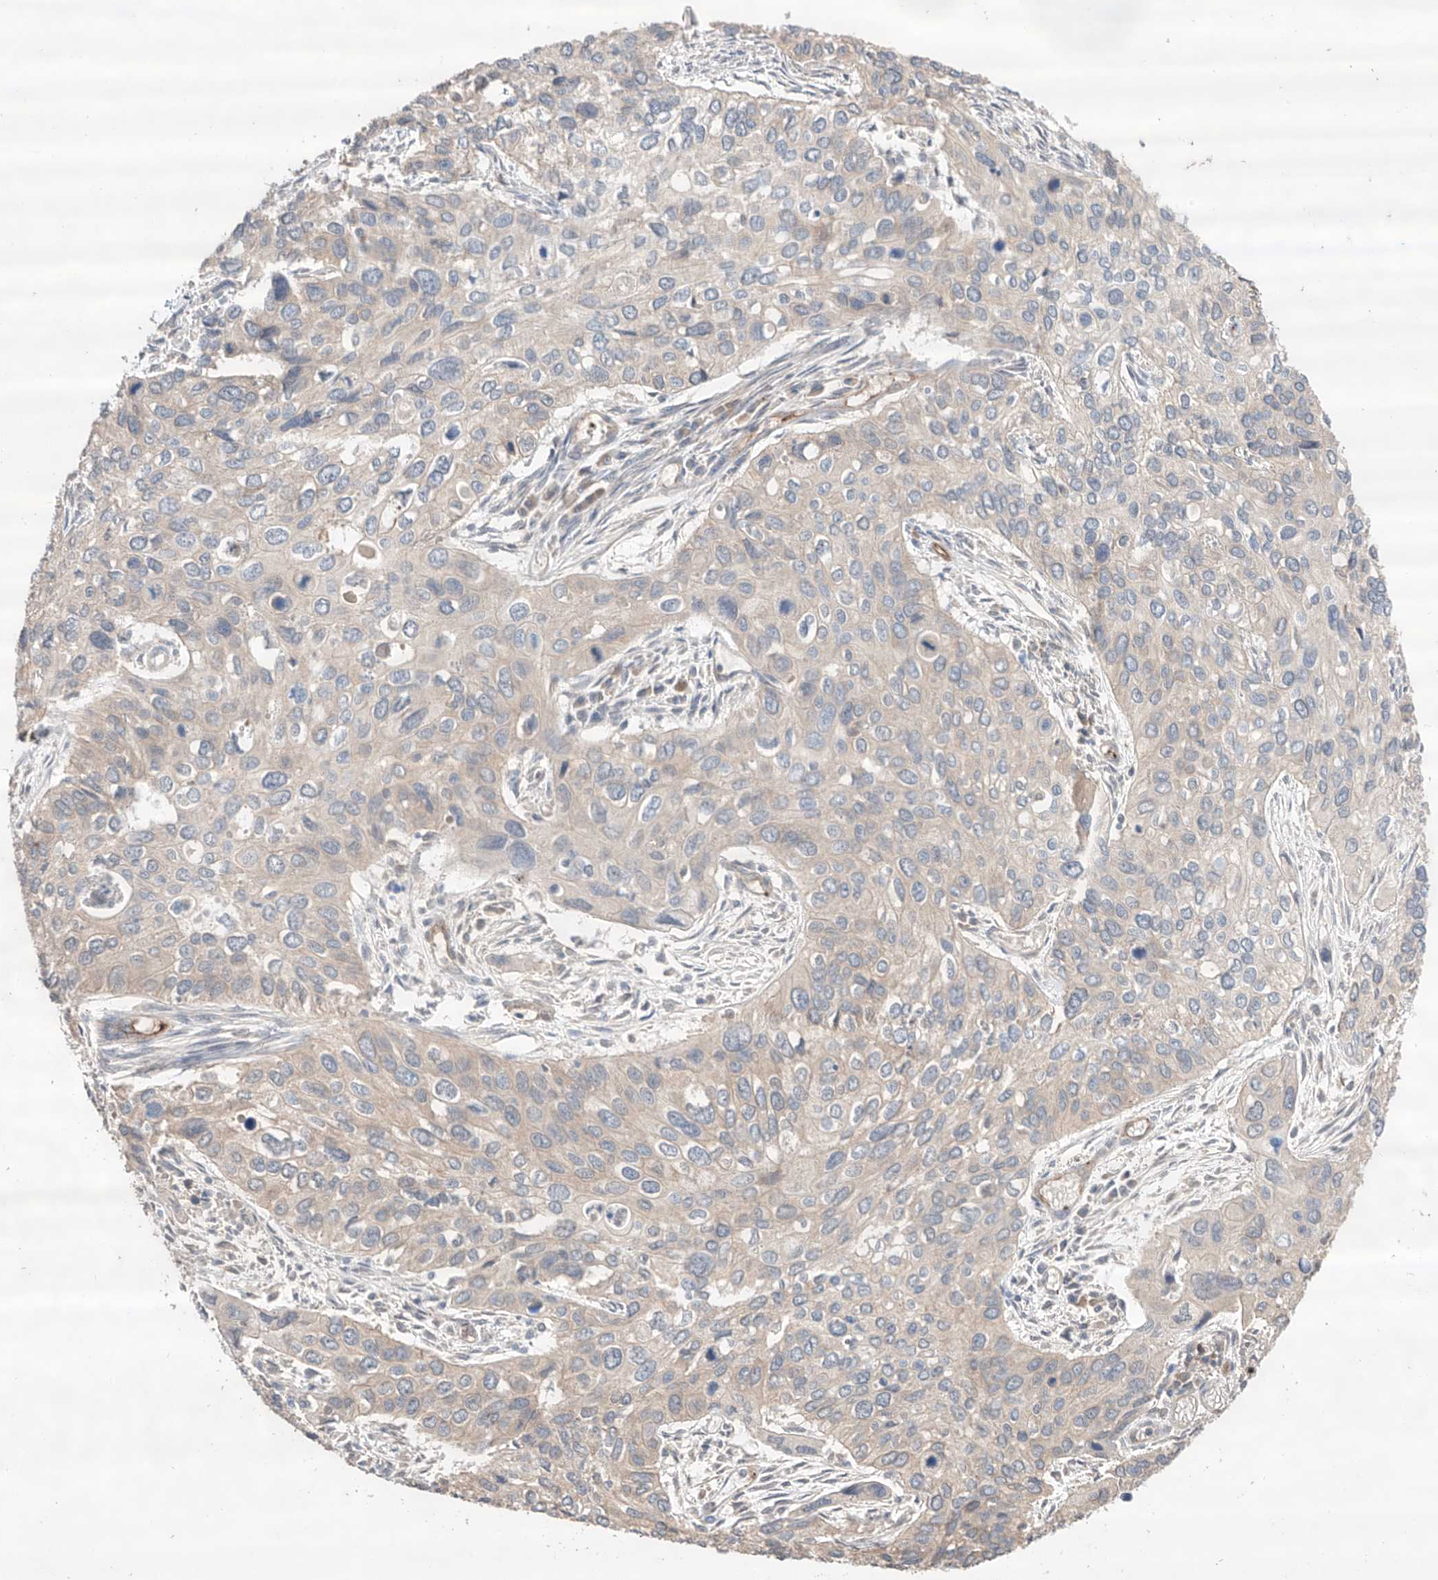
{"staining": {"intensity": "negative", "quantity": "none", "location": "none"}, "tissue": "cervical cancer", "cell_type": "Tumor cells", "image_type": "cancer", "snomed": [{"axis": "morphology", "description": "Squamous cell carcinoma, NOS"}, {"axis": "topography", "description": "Cervix"}], "caption": "Protein analysis of cervical cancer reveals no significant positivity in tumor cells.", "gene": "ZFHX2", "patient": {"sex": "female", "age": 55}}